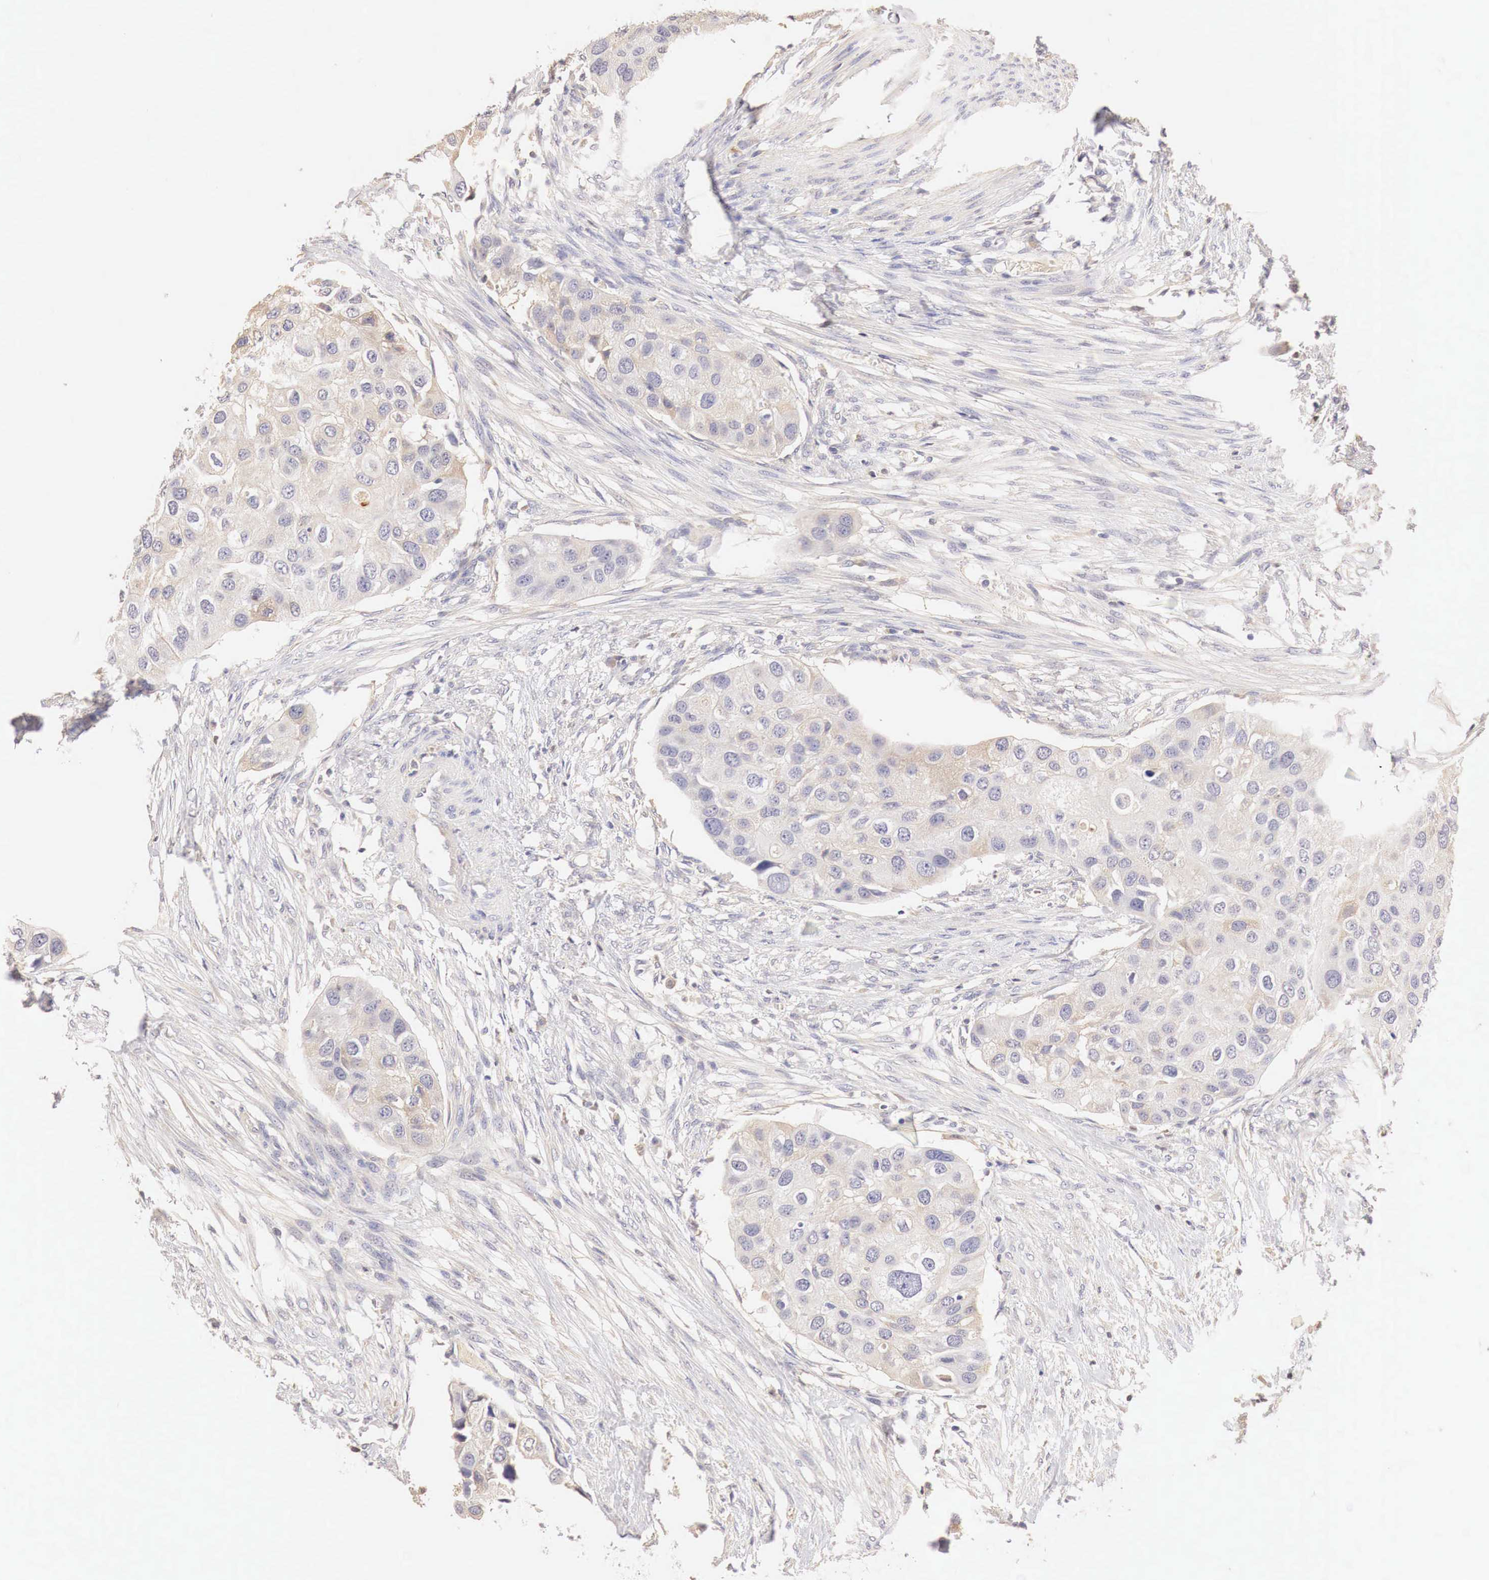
{"staining": {"intensity": "weak", "quantity": "<25%", "location": "cytoplasmic/membranous"}, "tissue": "urothelial cancer", "cell_type": "Tumor cells", "image_type": "cancer", "snomed": [{"axis": "morphology", "description": "Urothelial carcinoma, High grade"}, {"axis": "topography", "description": "Urinary bladder"}], "caption": "High-grade urothelial carcinoma was stained to show a protein in brown. There is no significant staining in tumor cells.", "gene": "GATA1", "patient": {"sex": "male", "age": 55}}